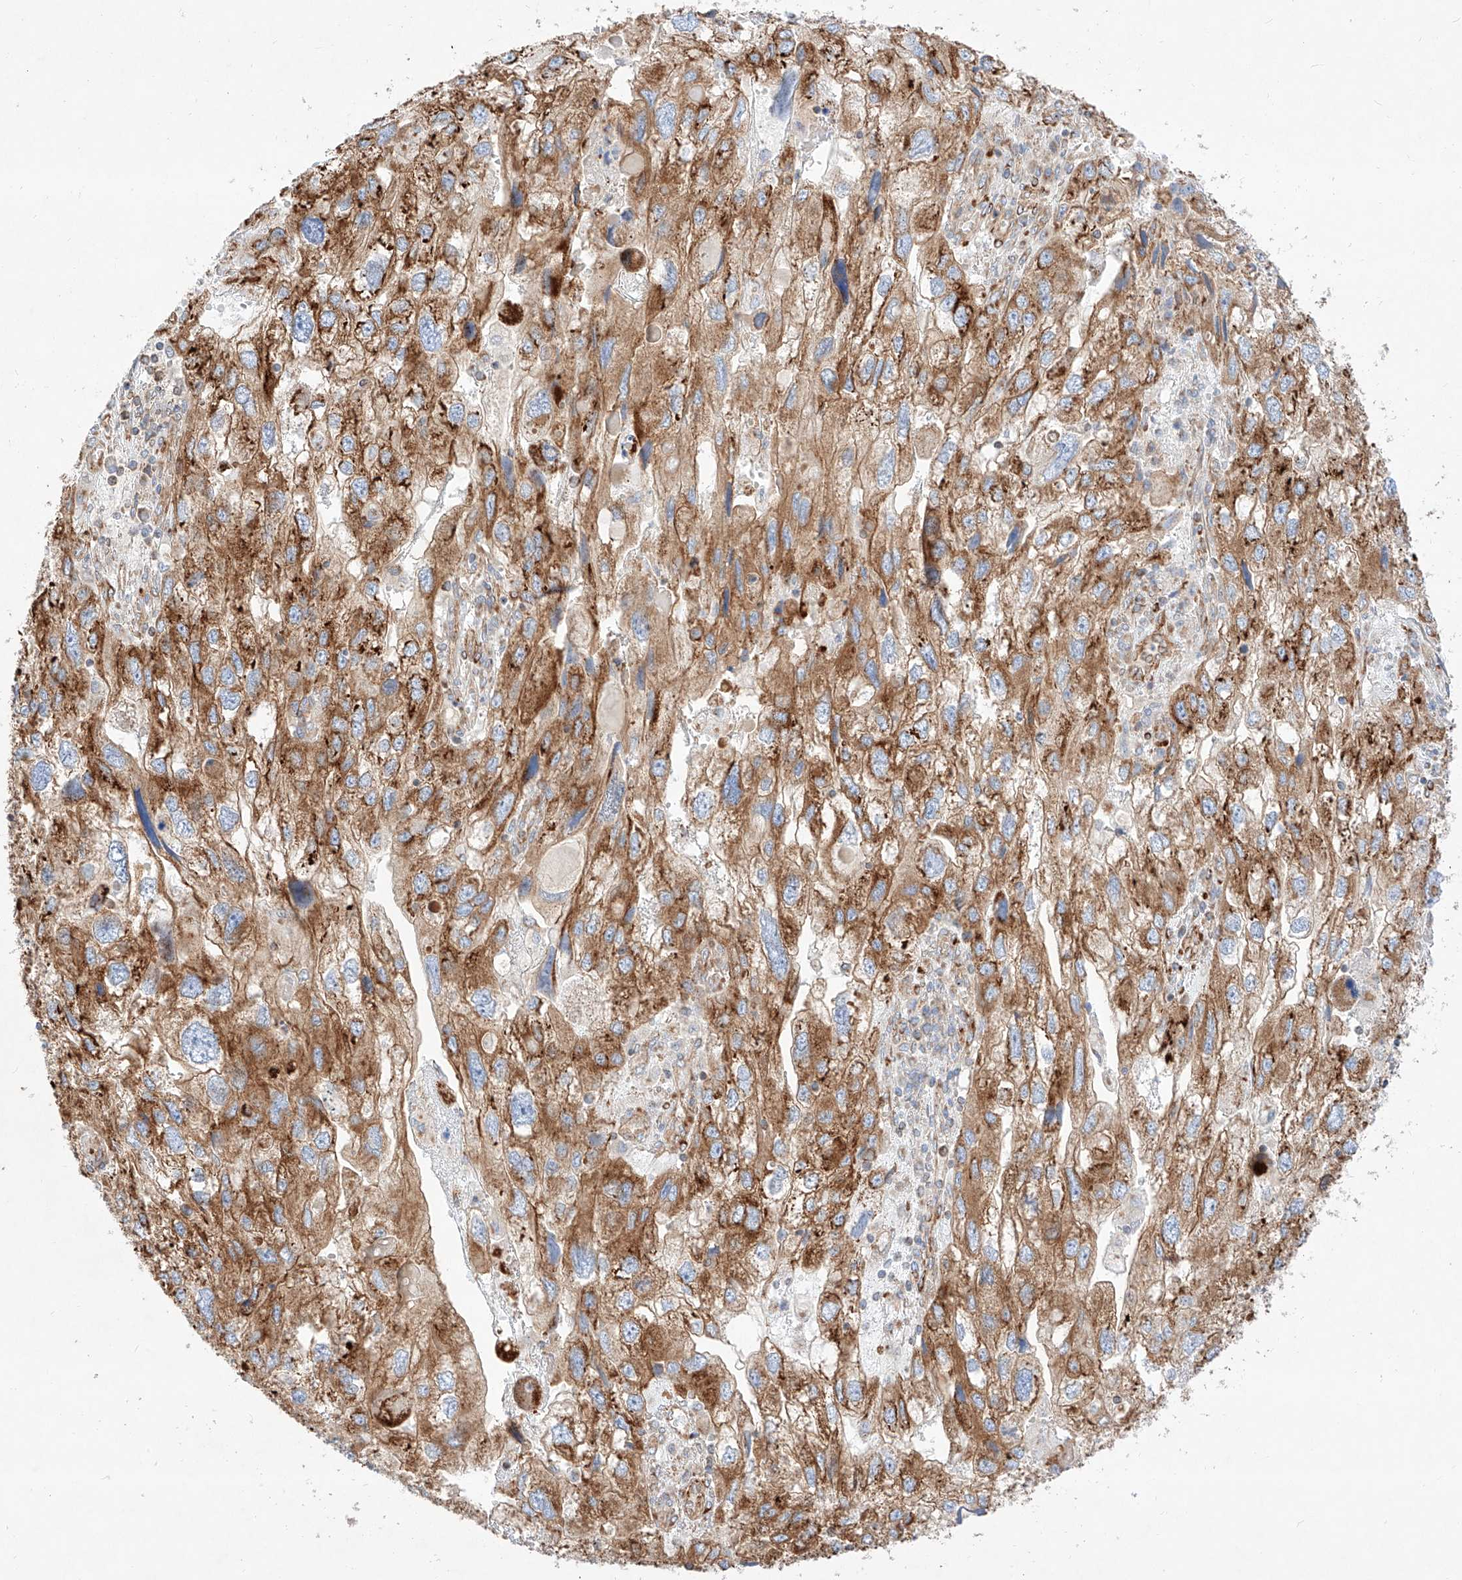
{"staining": {"intensity": "moderate", "quantity": ">75%", "location": "cytoplasmic/membranous"}, "tissue": "endometrial cancer", "cell_type": "Tumor cells", "image_type": "cancer", "snomed": [{"axis": "morphology", "description": "Adenocarcinoma, NOS"}, {"axis": "topography", "description": "Endometrium"}], "caption": "Endometrial cancer stained with a brown dye demonstrates moderate cytoplasmic/membranous positive expression in about >75% of tumor cells.", "gene": "CSGALNACT2", "patient": {"sex": "female", "age": 49}}